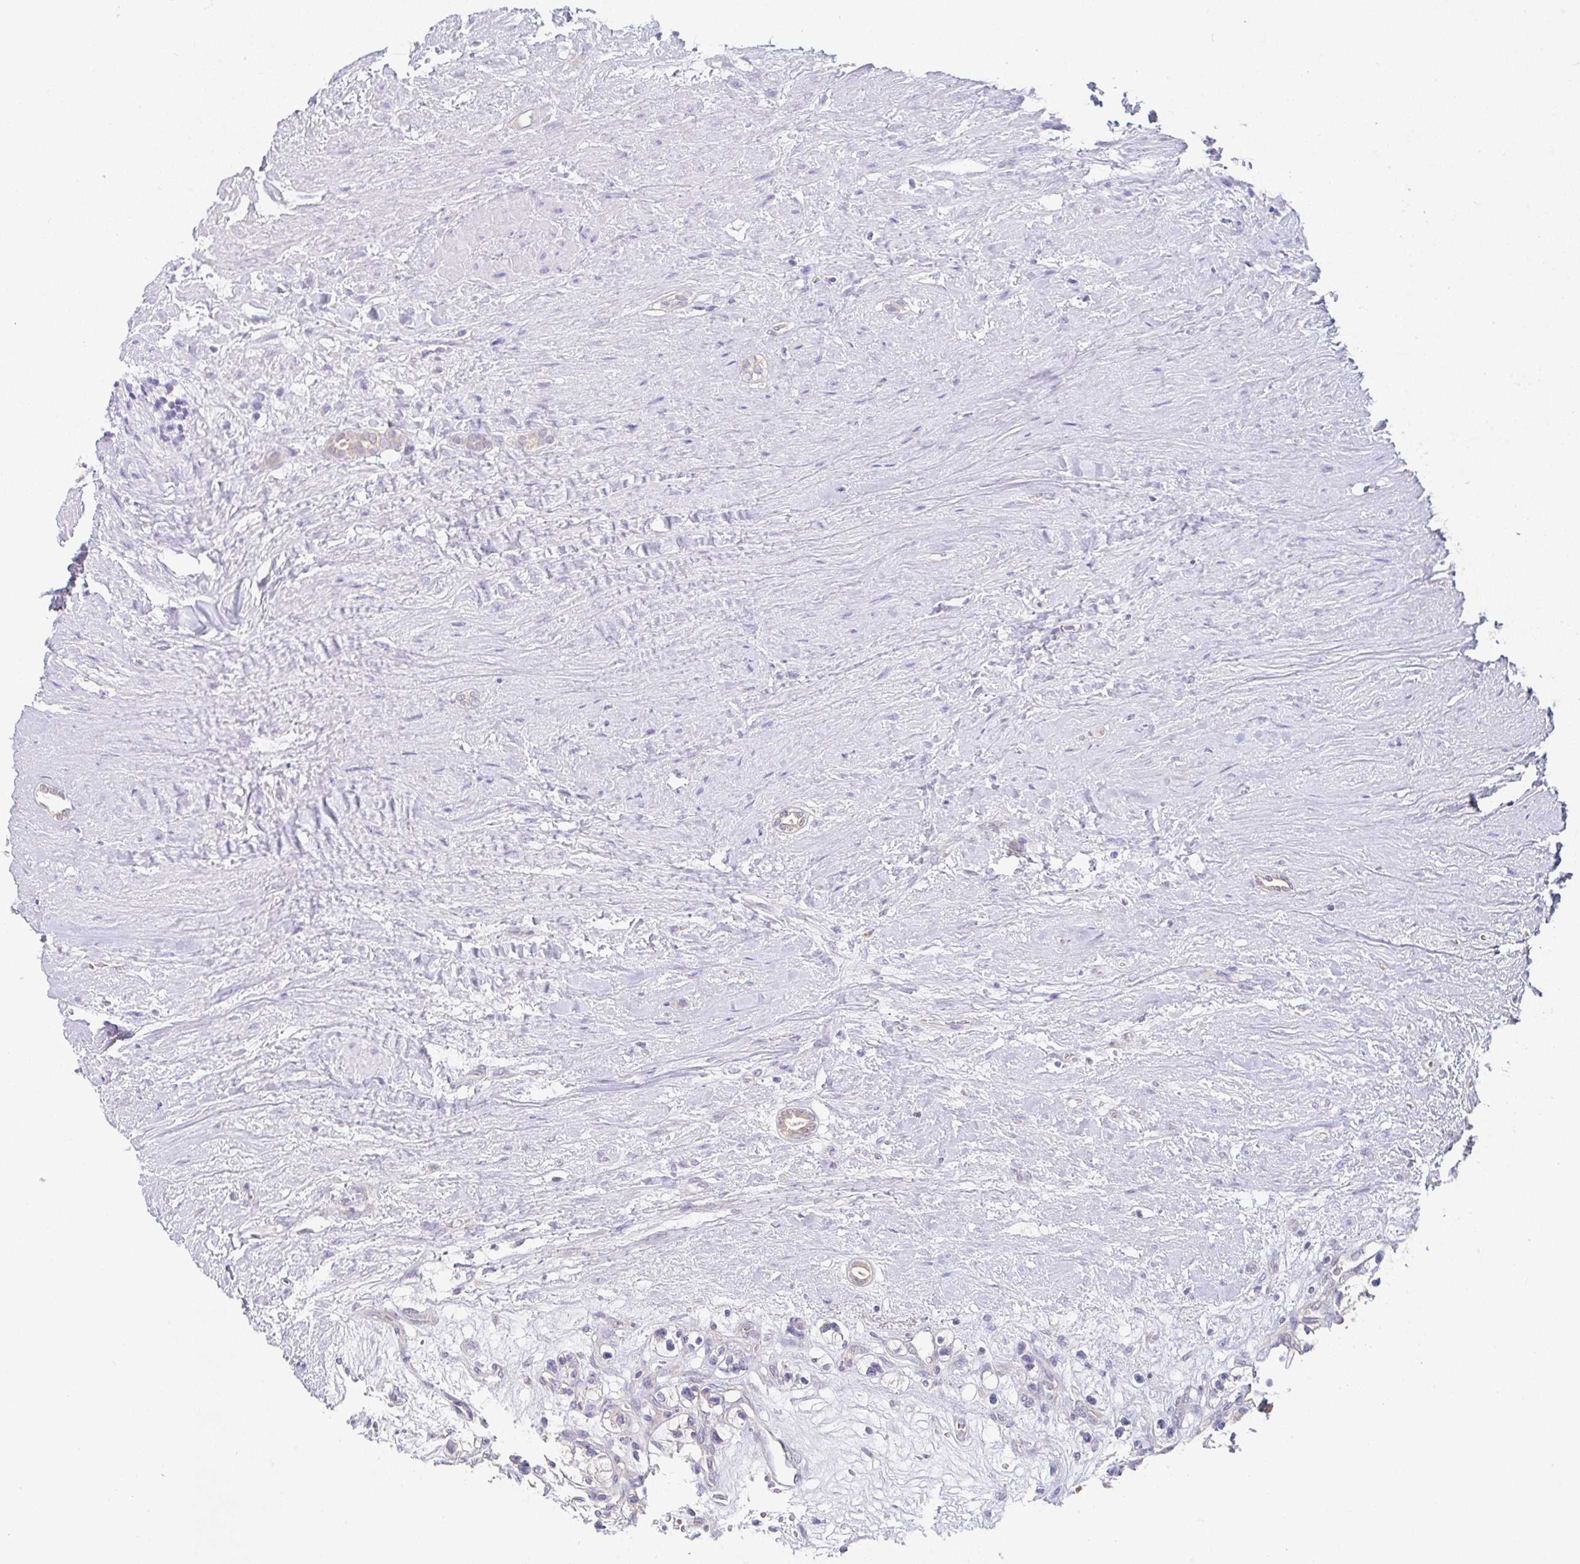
{"staining": {"intensity": "weak", "quantity": "<25%", "location": "cytoplasmic/membranous"}, "tissue": "renal cancer", "cell_type": "Tumor cells", "image_type": "cancer", "snomed": [{"axis": "morphology", "description": "Adenocarcinoma, NOS"}, {"axis": "topography", "description": "Kidney"}], "caption": "An IHC image of renal adenocarcinoma is shown. There is no staining in tumor cells of renal adenocarcinoma.", "gene": "DERL2", "patient": {"sex": "female", "age": 57}}